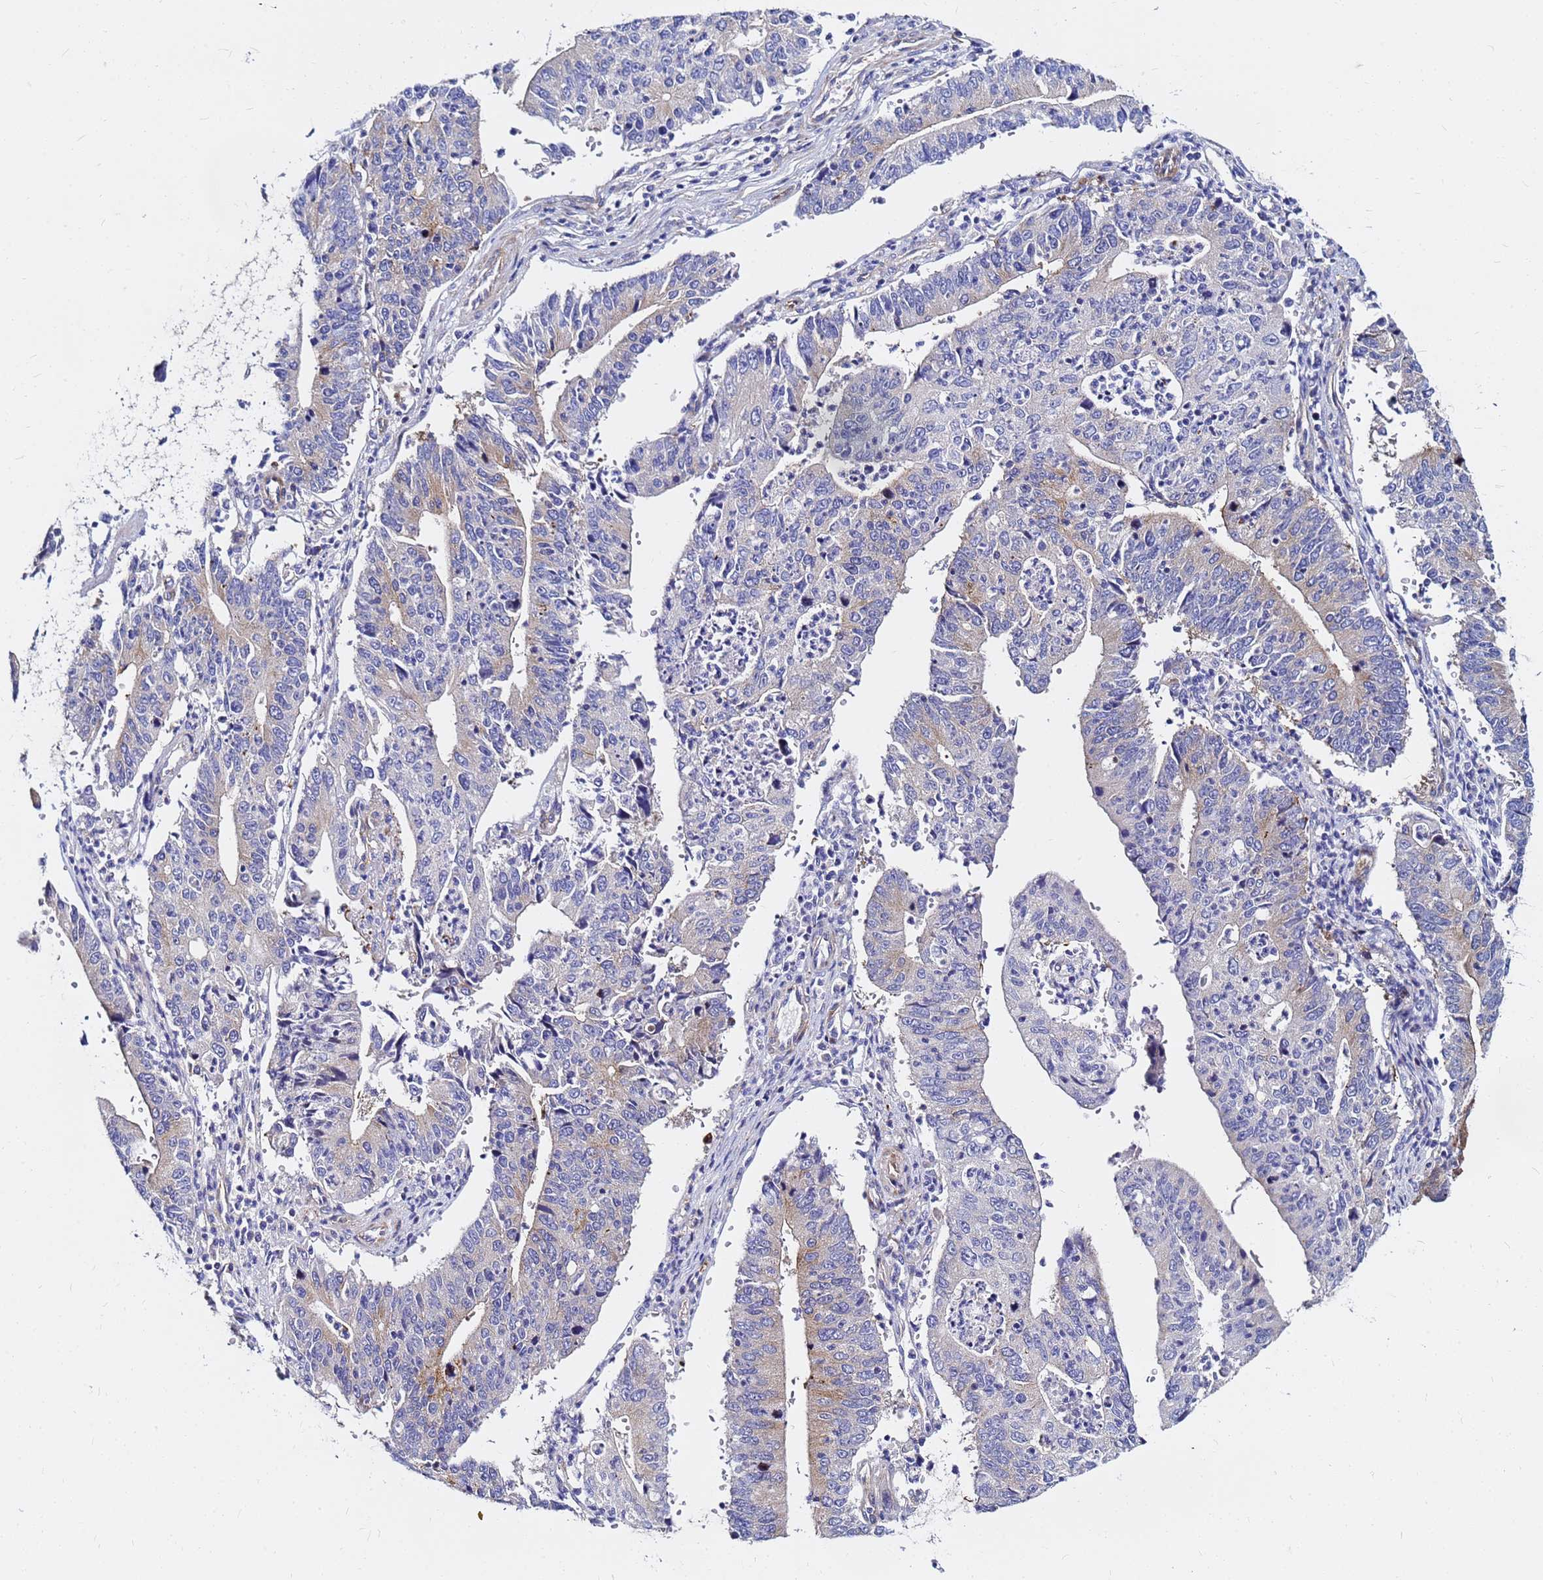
{"staining": {"intensity": "weak", "quantity": "25%-75%", "location": "cytoplasmic/membranous"}, "tissue": "stomach cancer", "cell_type": "Tumor cells", "image_type": "cancer", "snomed": [{"axis": "morphology", "description": "Adenocarcinoma, NOS"}, {"axis": "topography", "description": "Stomach"}], "caption": "The immunohistochemical stain labels weak cytoplasmic/membranous positivity in tumor cells of stomach cancer tissue. (Brightfield microscopy of DAB IHC at high magnification).", "gene": "TUBA8", "patient": {"sex": "male", "age": 59}}